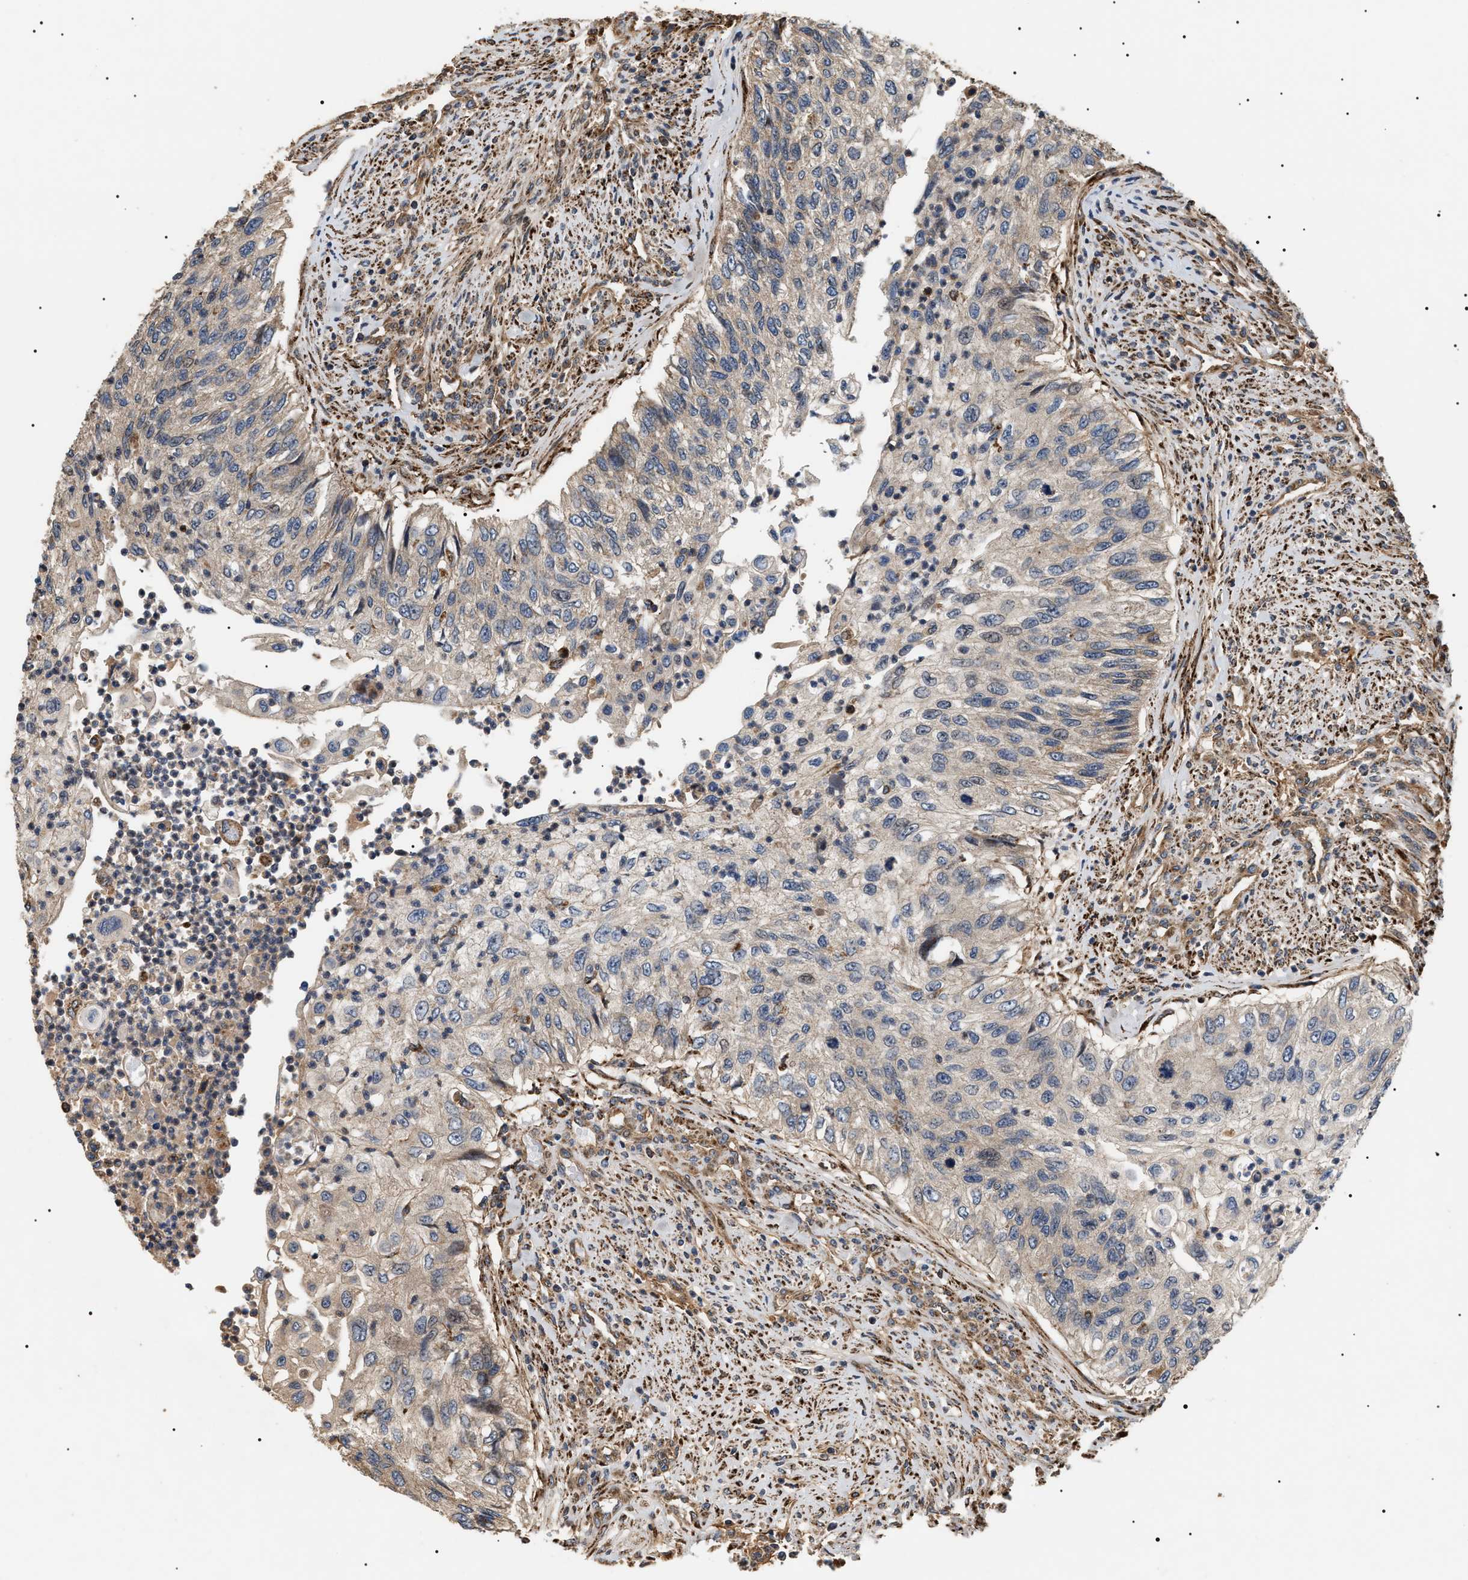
{"staining": {"intensity": "negative", "quantity": "none", "location": "none"}, "tissue": "urothelial cancer", "cell_type": "Tumor cells", "image_type": "cancer", "snomed": [{"axis": "morphology", "description": "Urothelial carcinoma, High grade"}, {"axis": "topography", "description": "Urinary bladder"}], "caption": "This photomicrograph is of high-grade urothelial carcinoma stained with immunohistochemistry (IHC) to label a protein in brown with the nuclei are counter-stained blue. There is no staining in tumor cells.", "gene": "ZBTB26", "patient": {"sex": "female", "age": 60}}